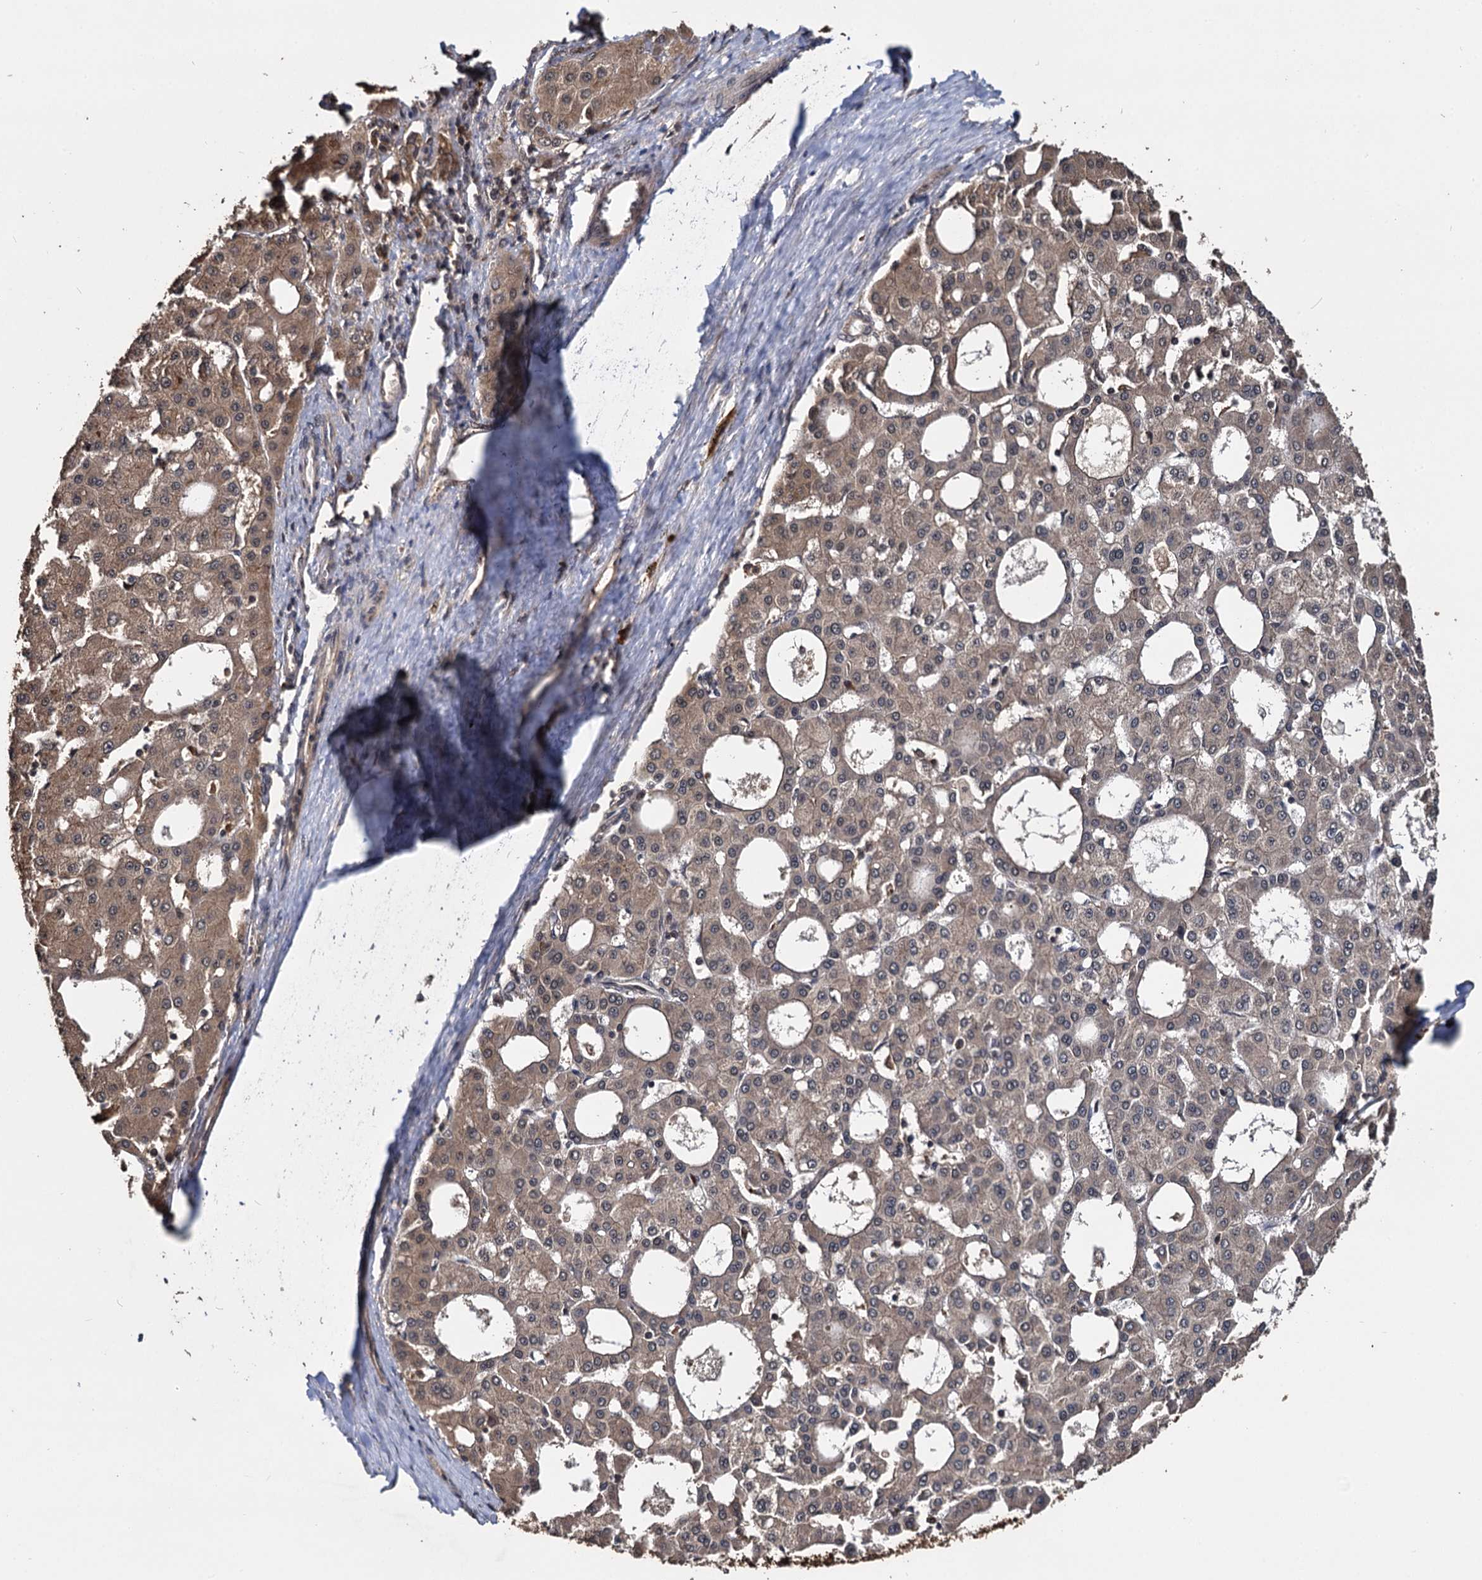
{"staining": {"intensity": "moderate", "quantity": "<25%", "location": "cytoplasmic/membranous"}, "tissue": "liver cancer", "cell_type": "Tumor cells", "image_type": "cancer", "snomed": [{"axis": "morphology", "description": "Carcinoma, Hepatocellular, NOS"}, {"axis": "topography", "description": "Liver"}], "caption": "IHC image of neoplastic tissue: hepatocellular carcinoma (liver) stained using immunohistochemistry (IHC) displays low levels of moderate protein expression localized specifically in the cytoplasmic/membranous of tumor cells, appearing as a cytoplasmic/membranous brown color.", "gene": "SLC46A3", "patient": {"sex": "male", "age": 47}}